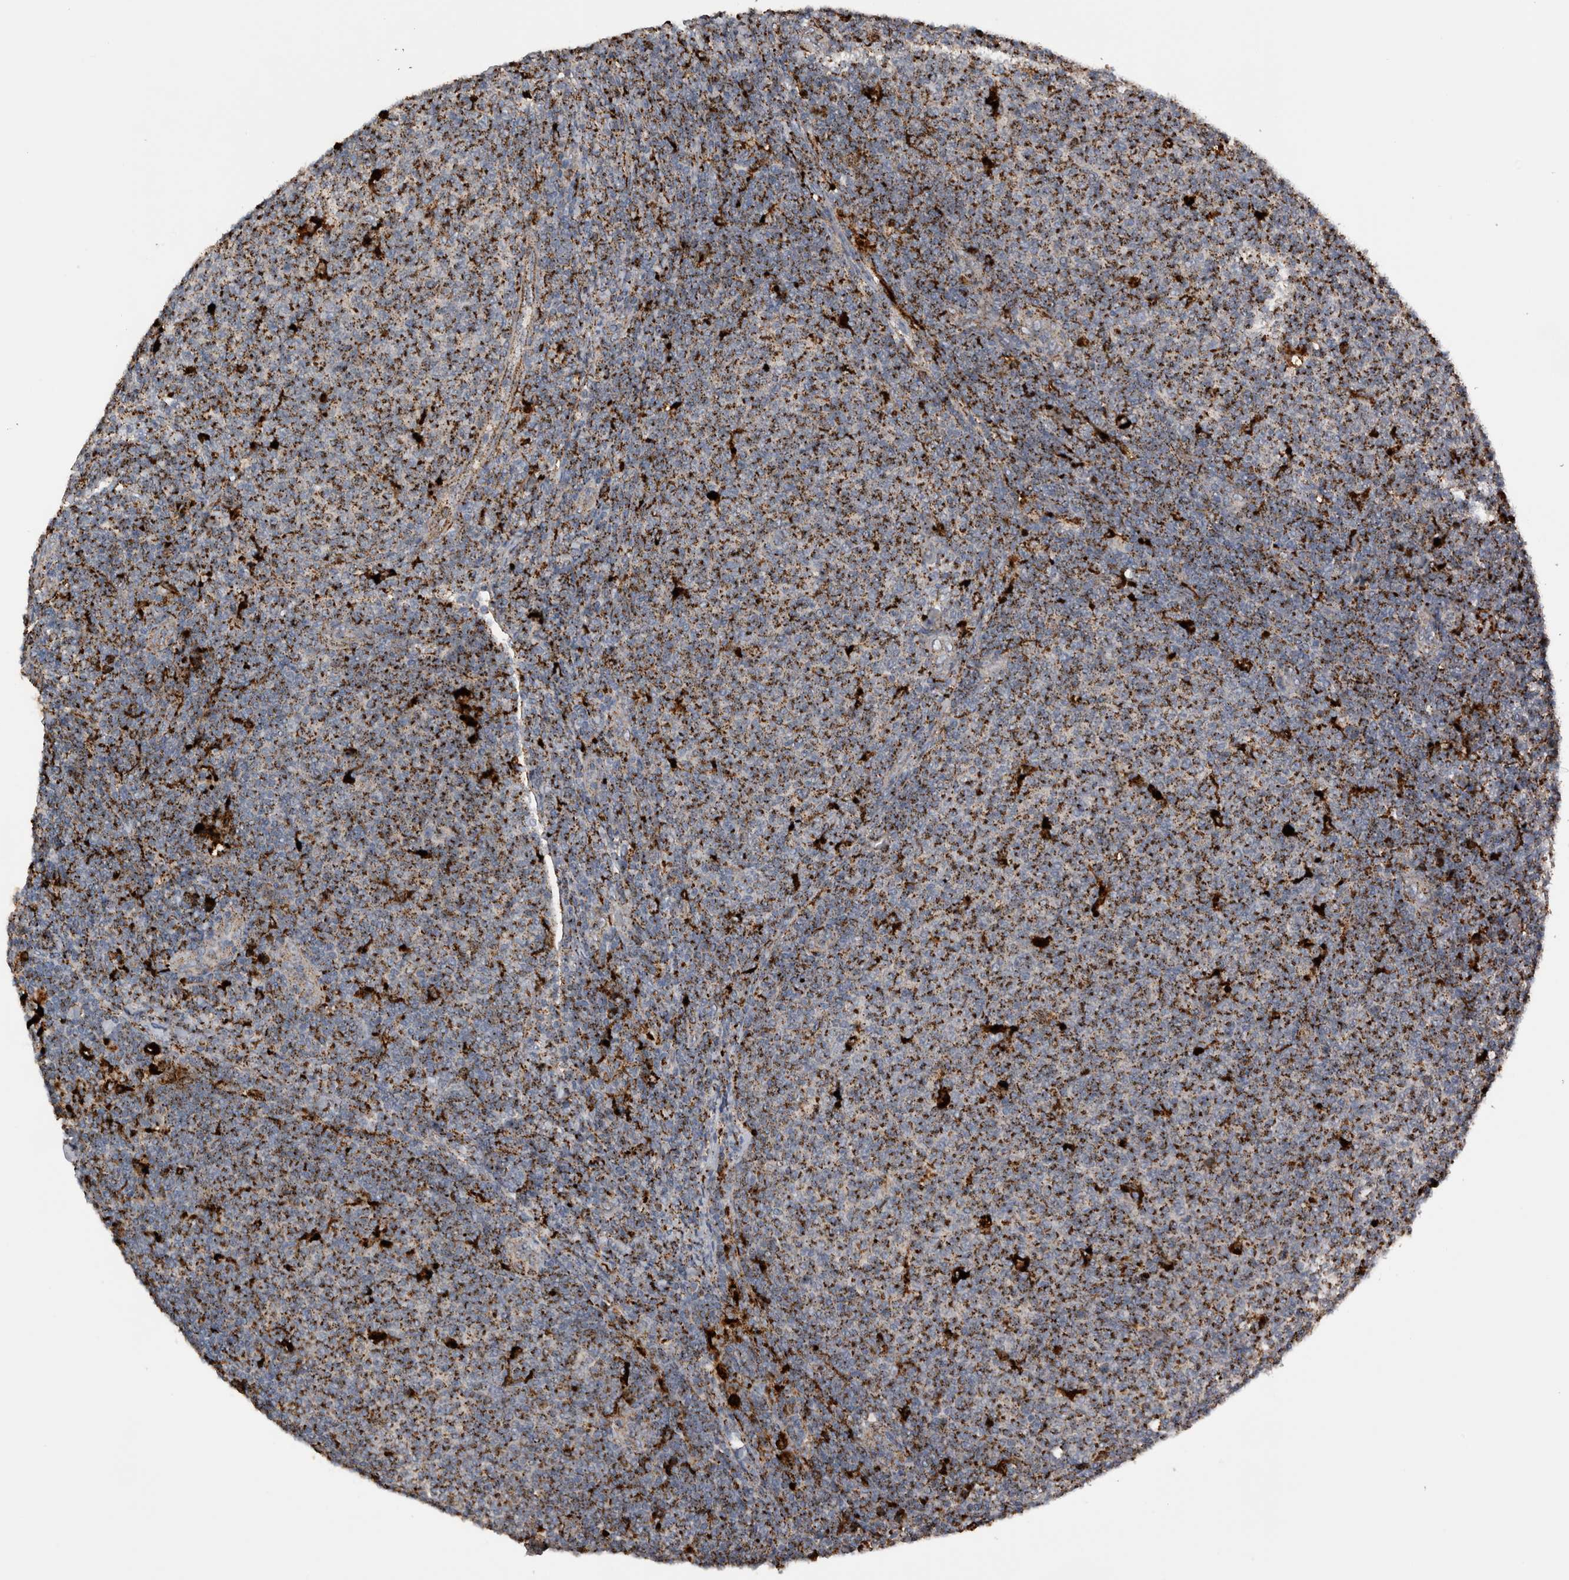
{"staining": {"intensity": "moderate", "quantity": ">75%", "location": "cytoplasmic/membranous"}, "tissue": "lymphoma", "cell_type": "Tumor cells", "image_type": "cancer", "snomed": [{"axis": "morphology", "description": "Malignant lymphoma, non-Hodgkin's type, Low grade"}, {"axis": "topography", "description": "Lymph node"}], "caption": "Immunohistochemistry (IHC) image of neoplastic tissue: human low-grade malignant lymphoma, non-Hodgkin's type stained using immunohistochemistry (IHC) shows medium levels of moderate protein expression localized specifically in the cytoplasmic/membranous of tumor cells, appearing as a cytoplasmic/membranous brown color.", "gene": "CTSZ", "patient": {"sex": "male", "age": 66}}